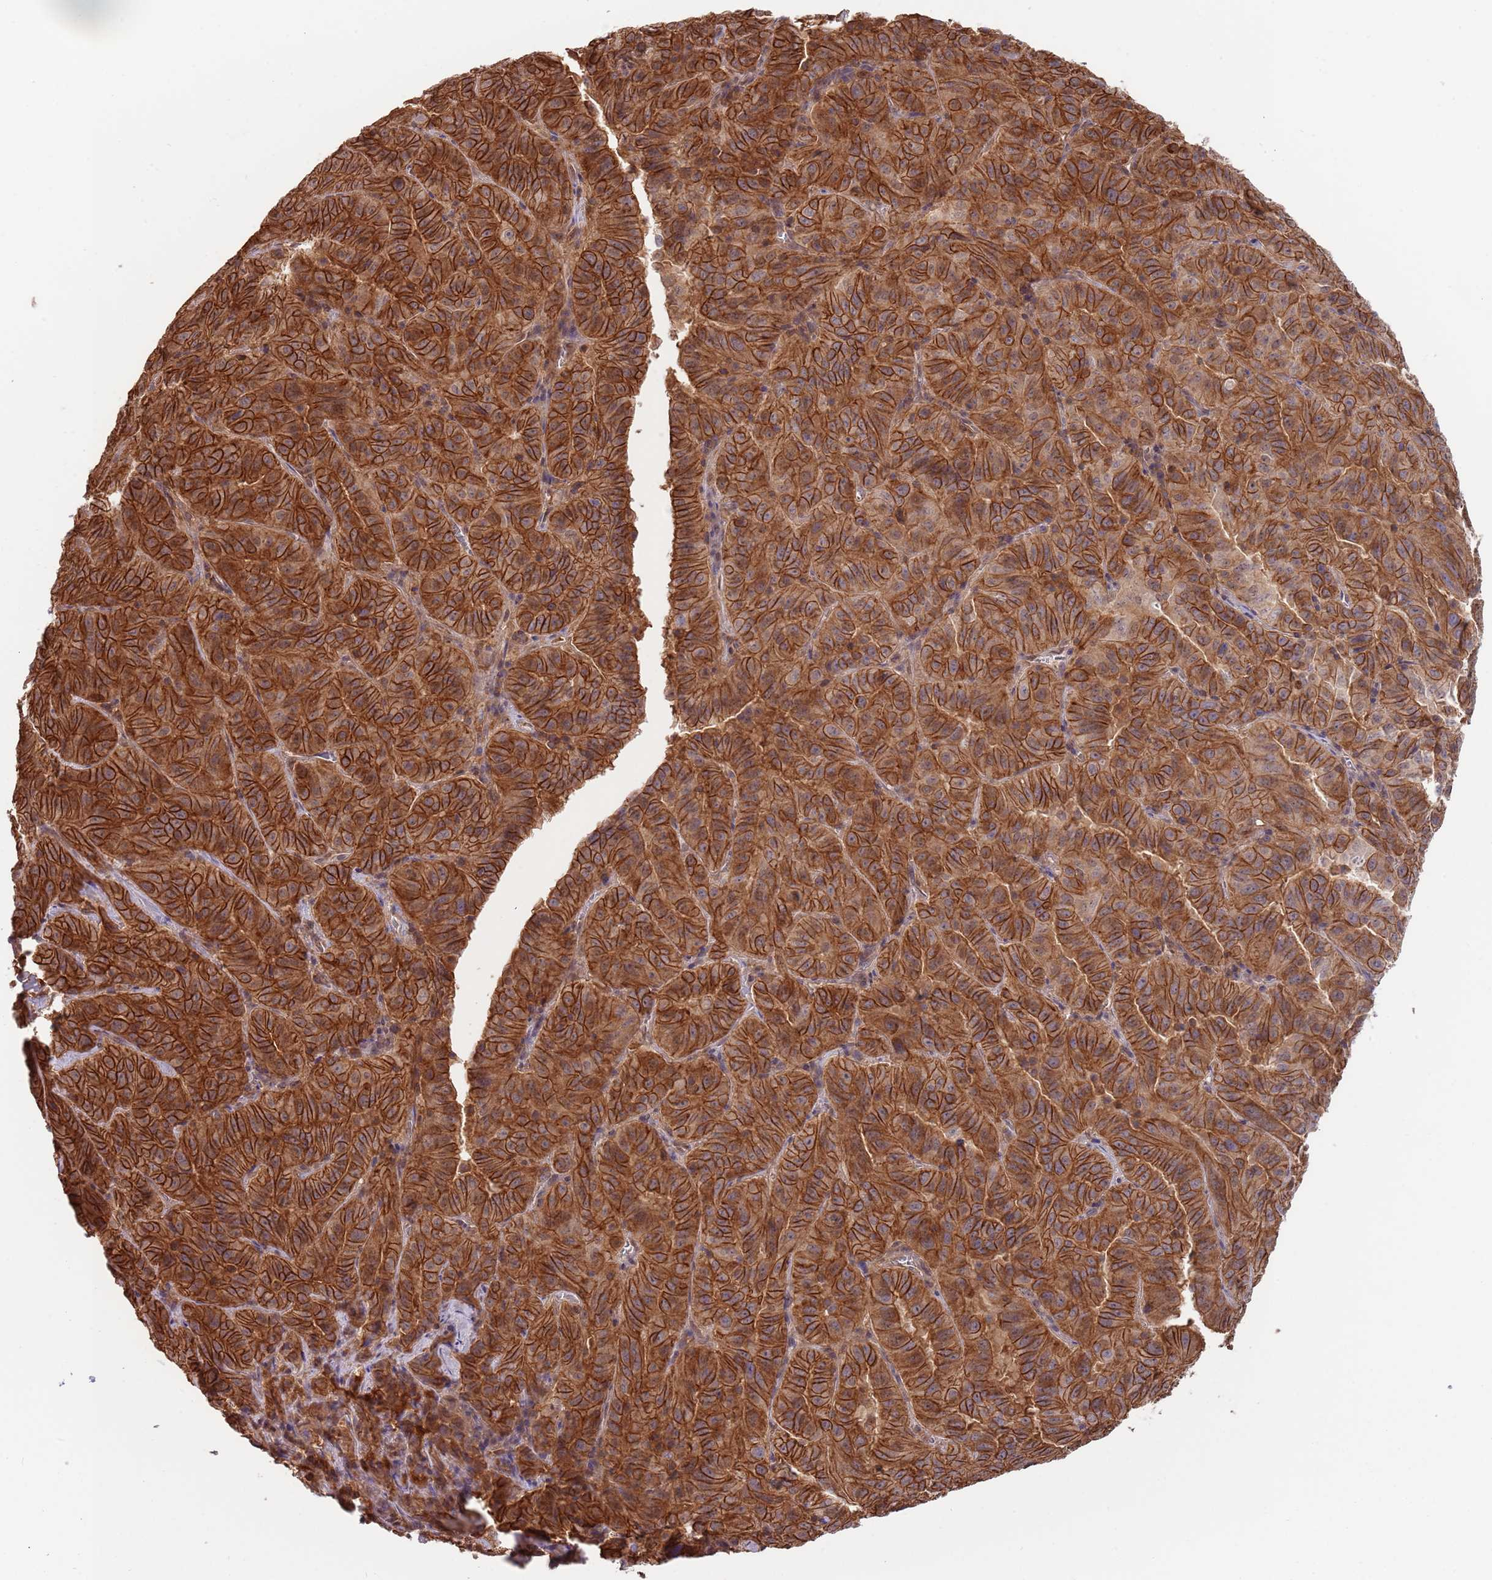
{"staining": {"intensity": "strong", "quantity": ">75%", "location": "cytoplasmic/membranous"}, "tissue": "pancreatic cancer", "cell_type": "Tumor cells", "image_type": "cancer", "snomed": [{"axis": "morphology", "description": "Adenocarcinoma, NOS"}, {"axis": "topography", "description": "Pancreas"}], "caption": "Immunohistochemical staining of pancreatic adenocarcinoma reveals high levels of strong cytoplasmic/membranous protein positivity in about >75% of tumor cells.", "gene": "GSDMD", "patient": {"sex": "male", "age": 63}}